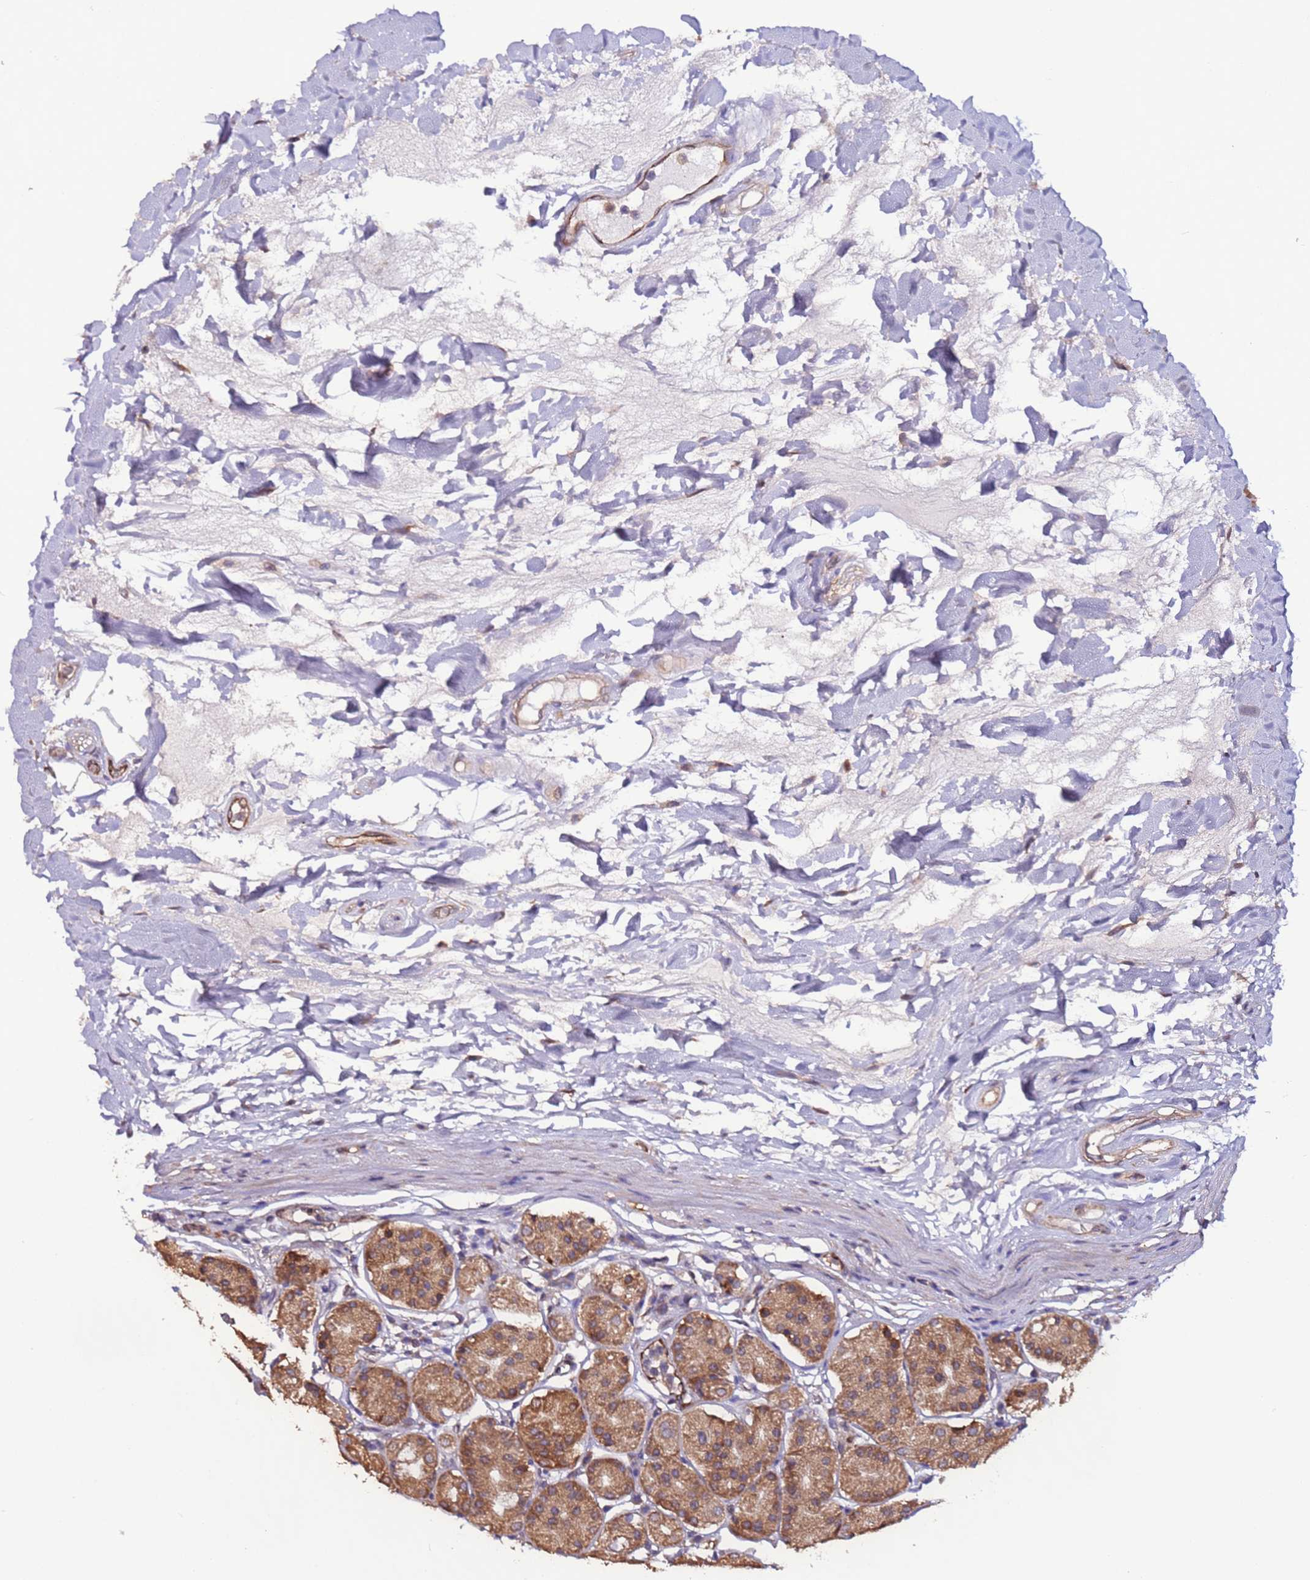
{"staining": {"intensity": "moderate", "quantity": ">75%", "location": "cytoplasmic/membranous"}, "tissue": "stomach", "cell_type": "Glandular cells", "image_type": "normal", "snomed": [{"axis": "morphology", "description": "Normal tissue, NOS"}, {"axis": "topography", "description": "Stomach"}, {"axis": "topography", "description": "Stomach, lower"}], "caption": "Immunohistochemistry (IHC) staining of benign stomach, which exhibits medium levels of moderate cytoplasmic/membranous staining in about >75% of glandular cells indicating moderate cytoplasmic/membranous protein positivity. The staining was performed using DAB (3,3'-diaminobenzidine) (brown) for protein detection and nuclei were counterstained in hematoxylin (blue).", "gene": "SLC41A3", "patient": {"sex": "female", "age": 56}}